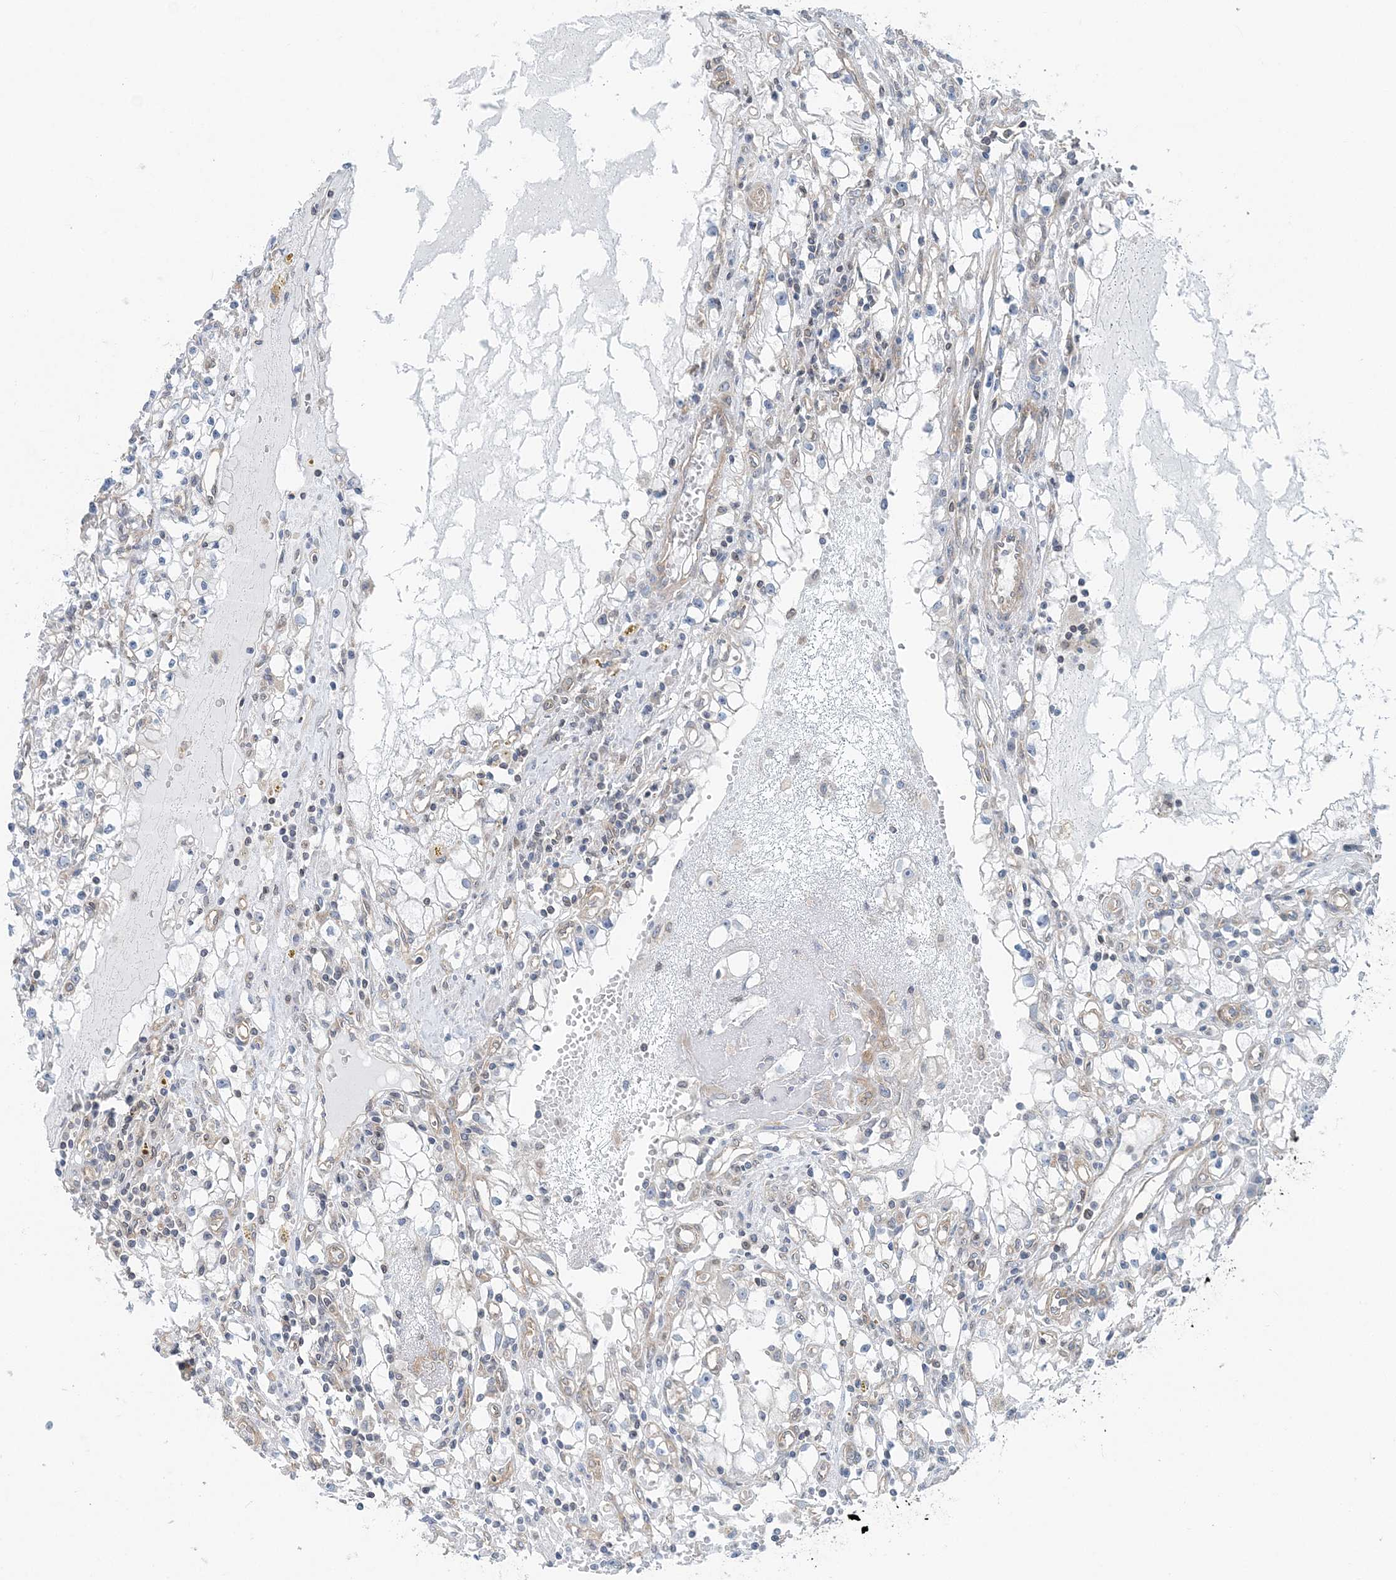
{"staining": {"intensity": "negative", "quantity": "none", "location": "none"}, "tissue": "renal cancer", "cell_type": "Tumor cells", "image_type": "cancer", "snomed": [{"axis": "morphology", "description": "Adenocarcinoma, NOS"}, {"axis": "topography", "description": "Kidney"}], "caption": "A photomicrograph of human renal adenocarcinoma is negative for staining in tumor cells.", "gene": "MOB4", "patient": {"sex": "male", "age": 56}}